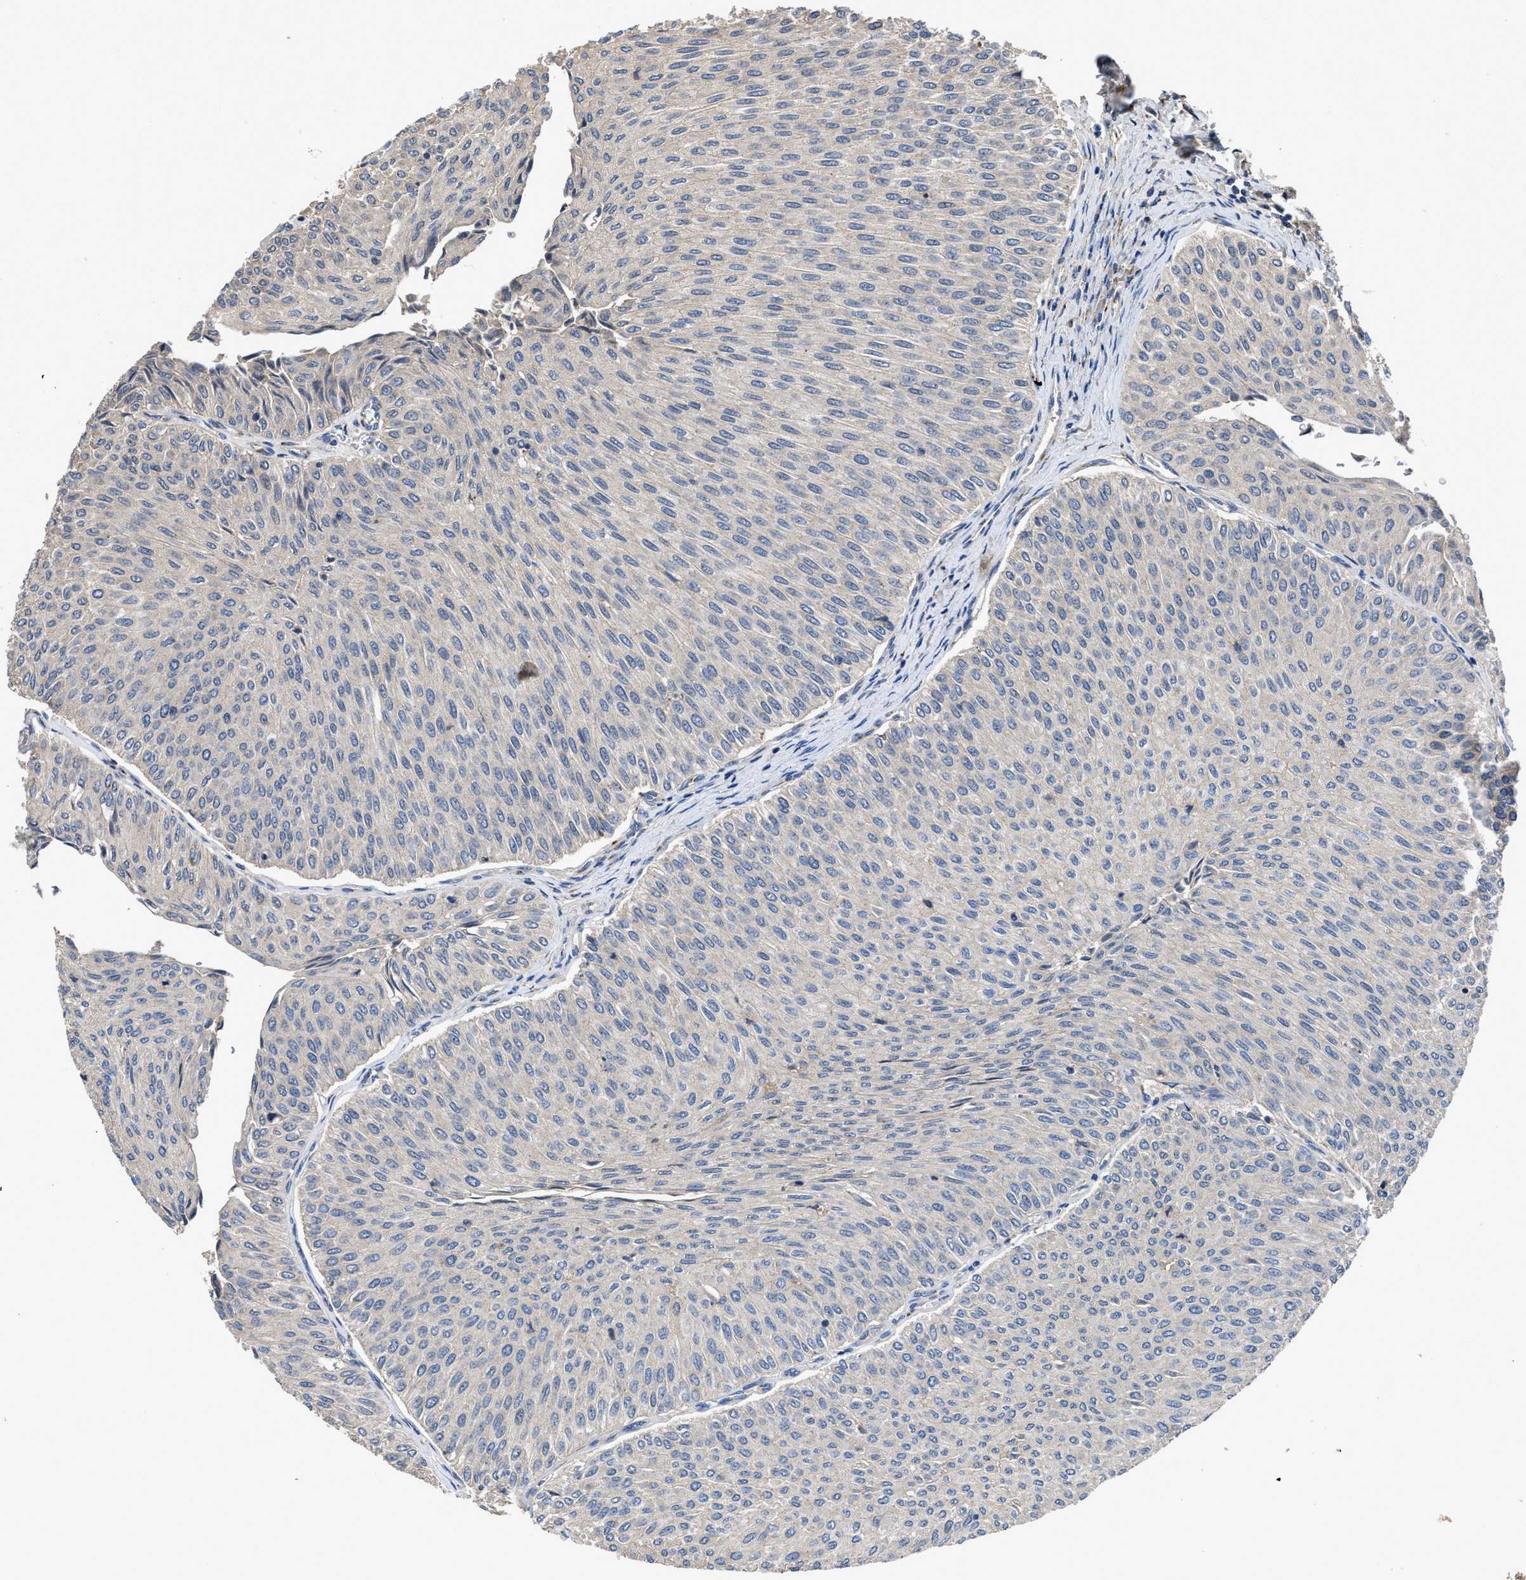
{"staining": {"intensity": "negative", "quantity": "none", "location": "none"}, "tissue": "urothelial cancer", "cell_type": "Tumor cells", "image_type": "cancer", "snomed": [{"axis": "morphology", "description": "Urothelial carcinoma, Low grade"}, {"axis": "topography", "description": "Urinary bladder"}], "caption": "Immunohistochemistry (IHC) of low-grade urothelial carcinoma demonstrates no expression in tumor cells. (DAB (3,3'-diaminobenzidine) immunohistochemistry, high magnification).", "gene": "SIK2", "patient": {"sex": "male", "age": 78}}